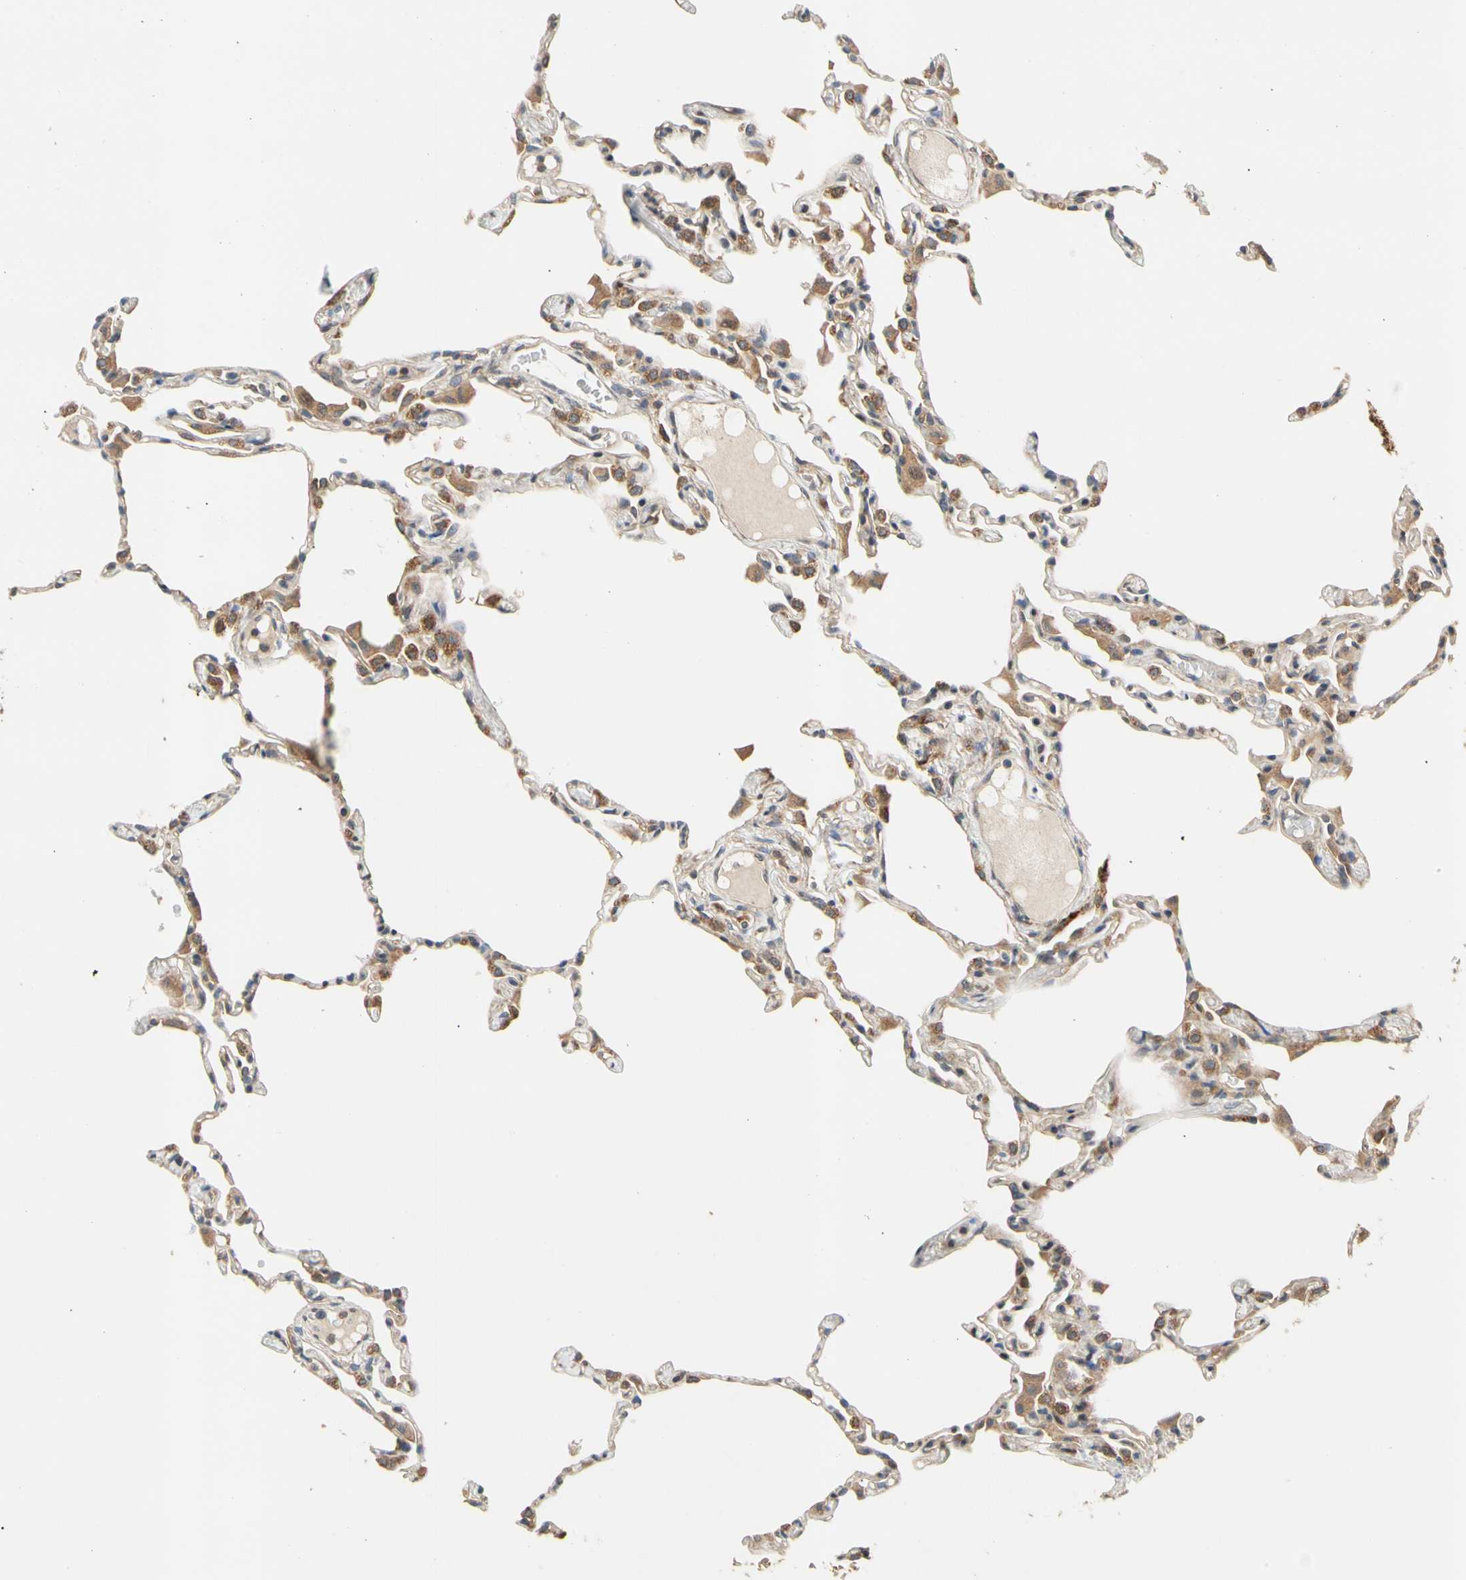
{"staining": {"intensity": "weak", "quantity": "<25%", "location": "cytoplasmic/membranous"}, "tissue": "lung", "cell_type": "Alveolar cells", "image_type": "normal", "snomed": [{"axis": "morphology", "description": "Normal tissue, NOS"}, {"axis": "topography", "description": "Lung"}], "caption": "The photomicrograph exhibits no staining of alveolar cells in benign lung.", "gene": "ANKHD1", "patient": {"sex": "female", "age": 49}}